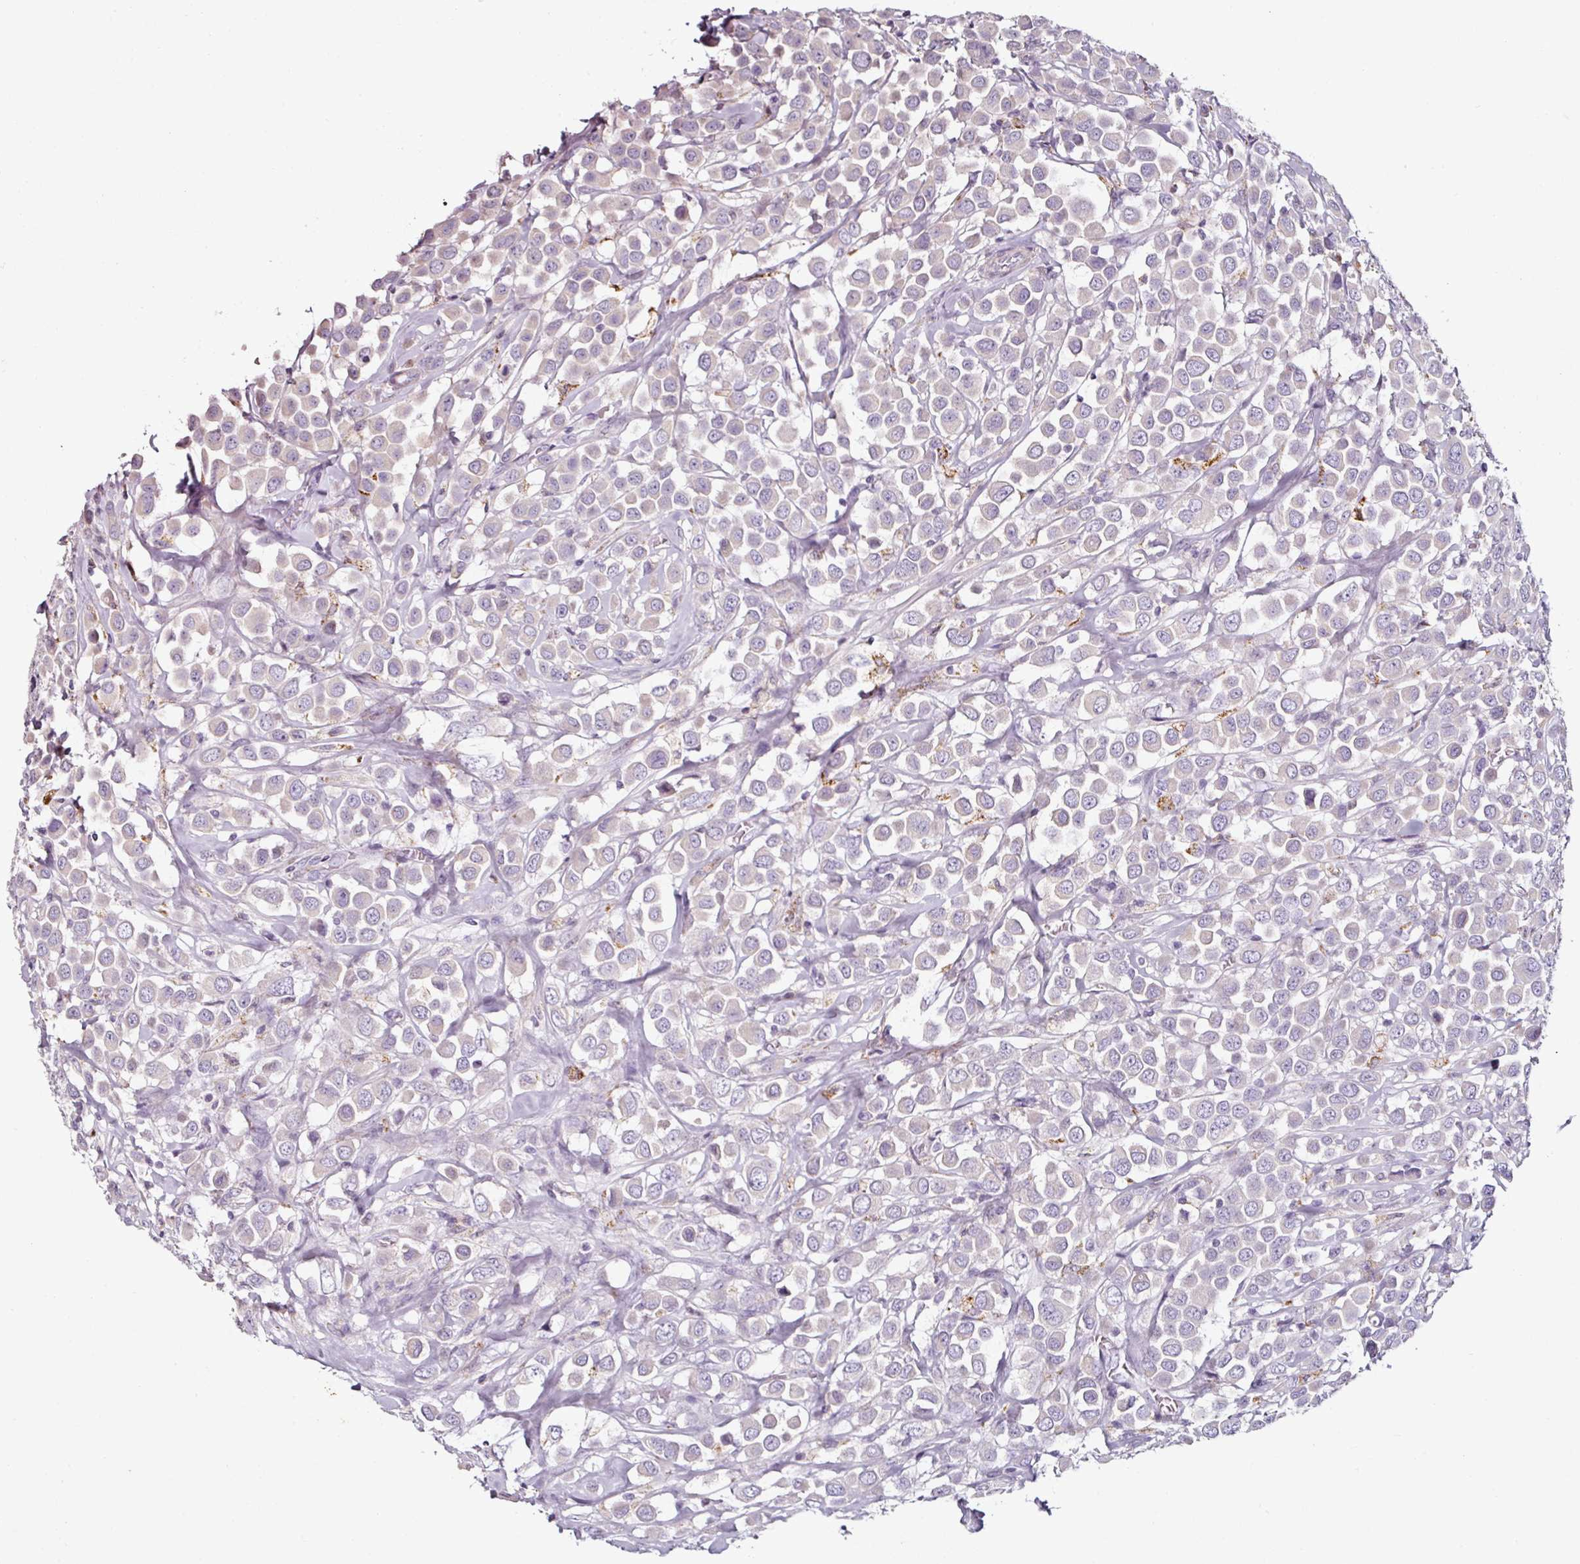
{"staining": {"intensity": "negative", "quantity": "none", "location": "none"}, "tissue": "breast cancer", "cell_type": "Tumor cells", "image_type": "cancer", "snomed": [{"axis": "morphology", "description": "Duct carcinoma"}, {"axis": "topography", "description": "Breast"}], "caption": "Infiltrating ductal carcinoma (breast) was stained to show a protein in brown. There is no significant staining in tumor cells. (DAB immunohistochemistry visualized using brightfield microscopy, high magnification).", "gene": "CAP2", "patient": {"sex": "female", "age": 61}}